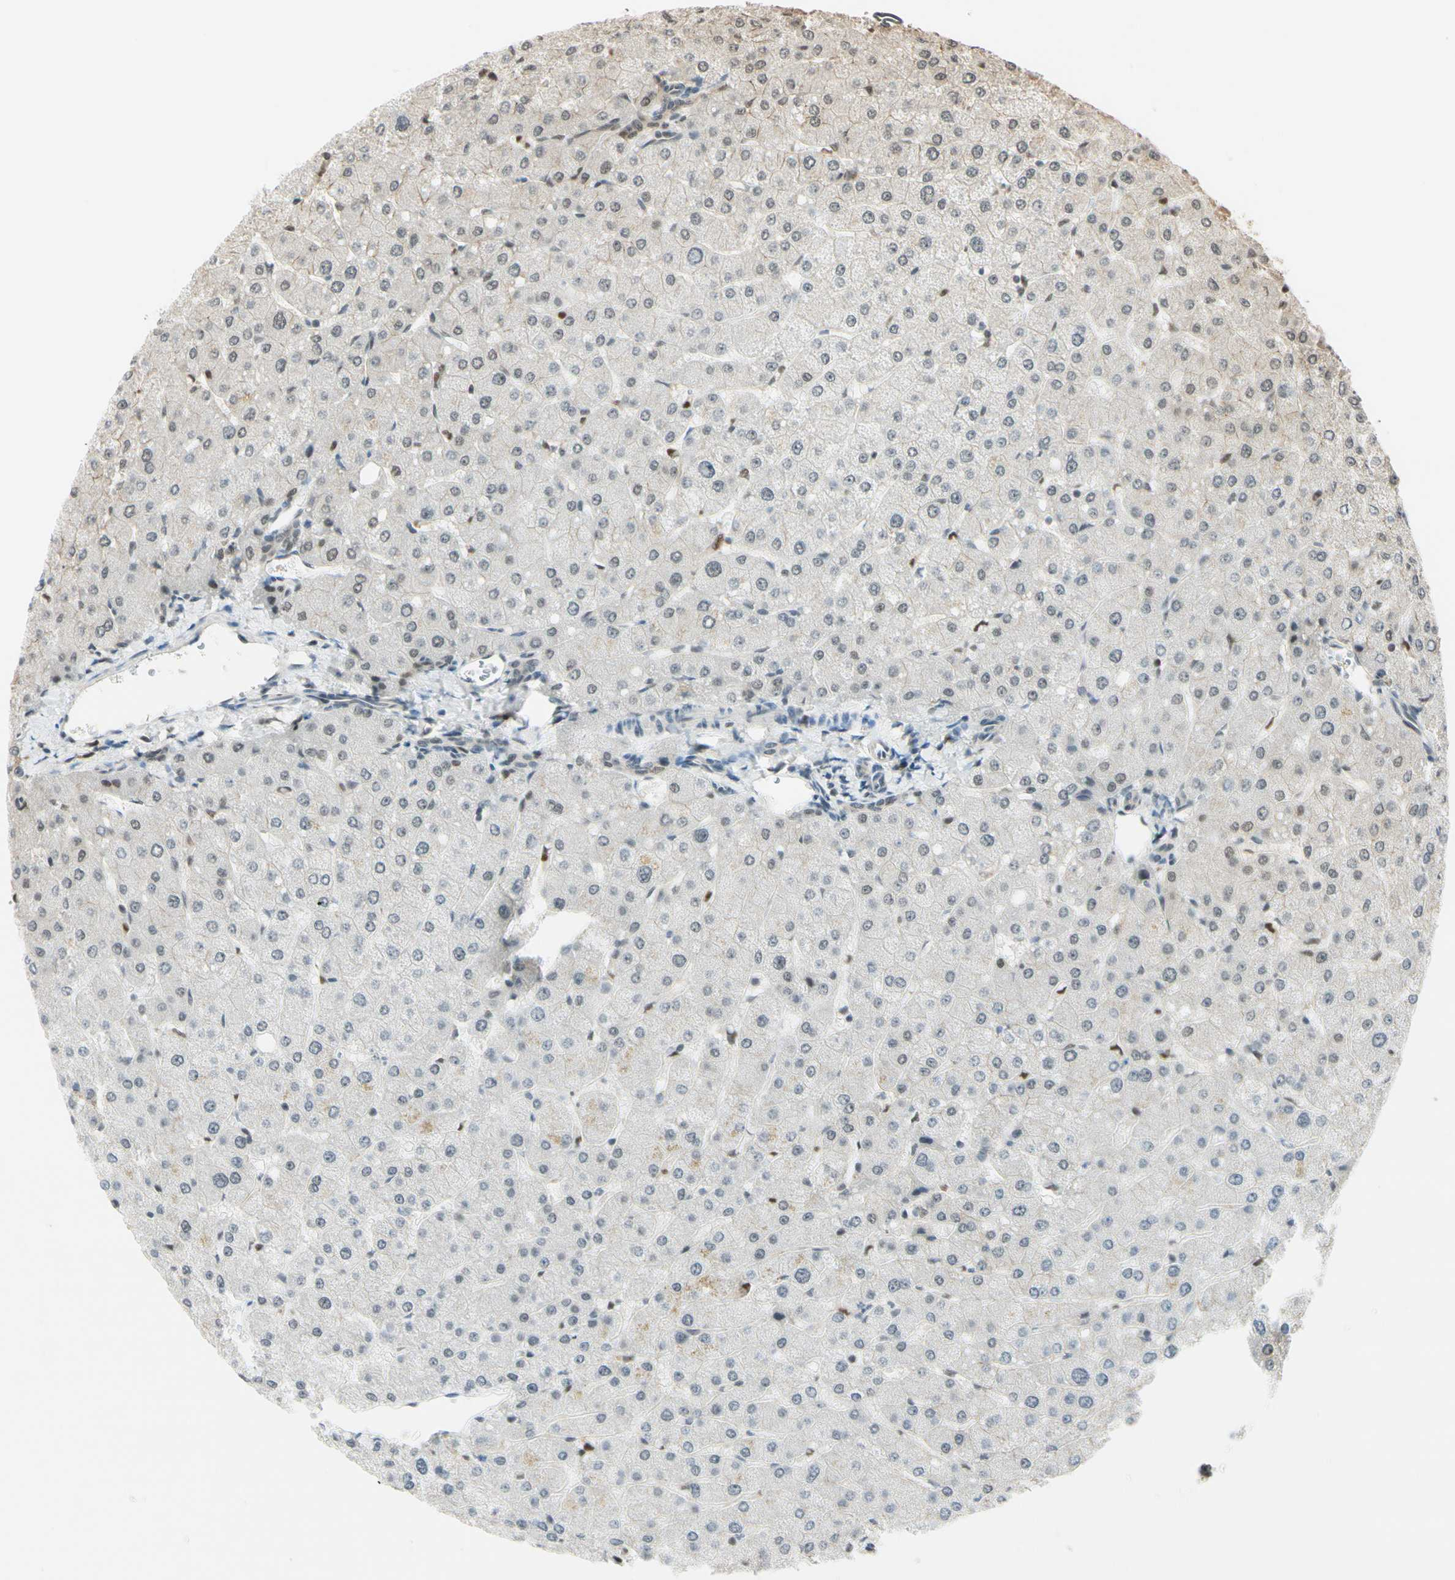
{"staining": {"intensity": "negative", "quantity": "none", "location": "none"}, "tissue": "liver", "cell_type": "Cholangiocytes", "image_type": "normal", "snomed": [{"axis": "morphology", "description": "Normal tissue, NOS"}, {"axis": "topography", "description": "Liver"}], "caption": "Immunohistochemistry (IHC) image of normal liver: liver stained with DAB exhibits no significant protein positivity in cholangiocytes. (Brightfield microscopy of DAB immunohistochemistry at high magnification).", "gene": "HSF1", "patient": {"sex": "male", "age": 55}}